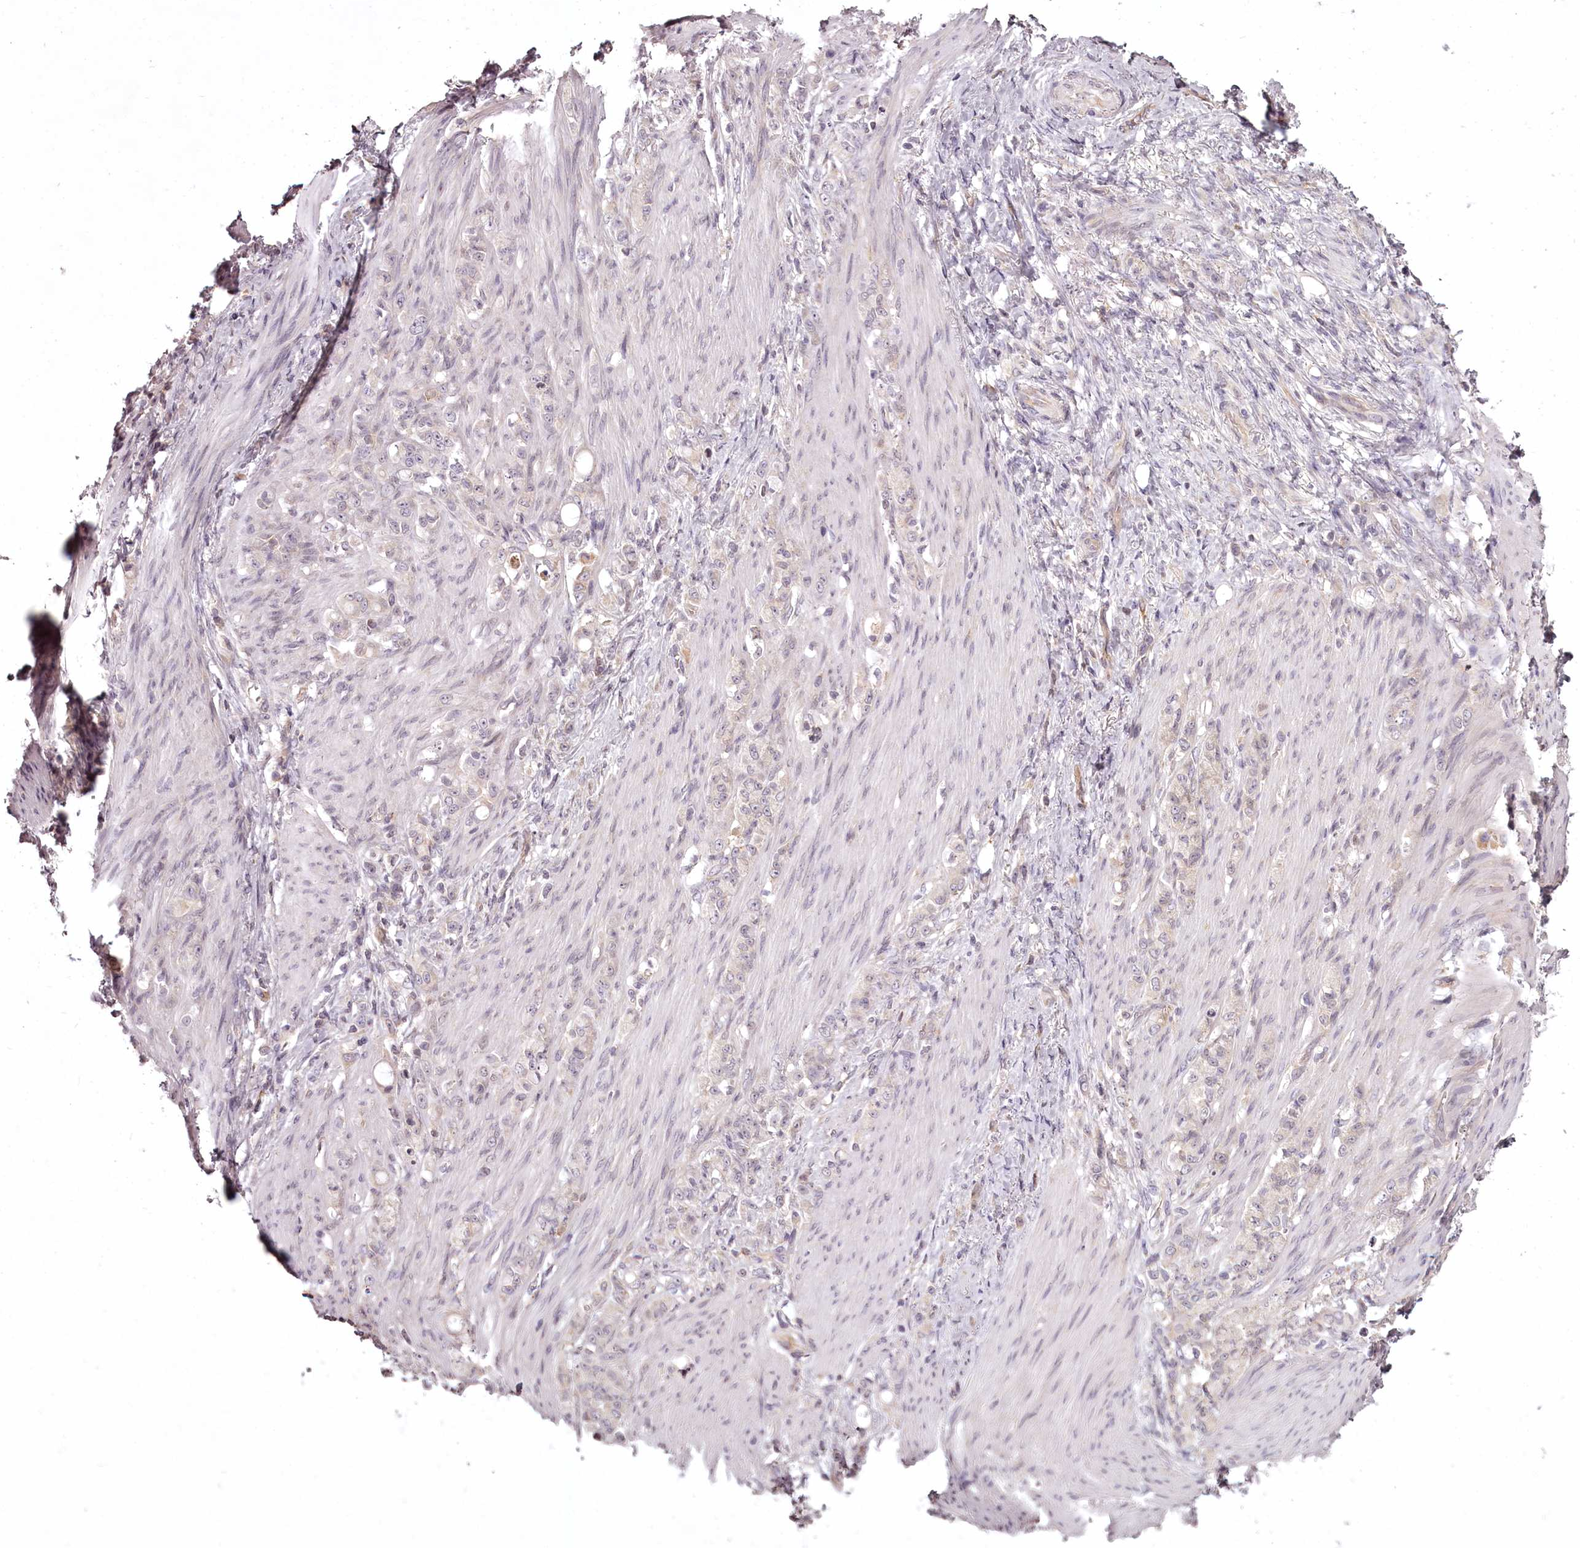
{"staining": {"intensity": "negative", "quantity": "none", "location": "none"}, "tissue": "stomach cancer", "cell_type": "Tumor cells", "image_type": "cancer", "snomed": [{"axis": "morphology", "description": "Adenocarcinoma, NOS"}, {"axis": "topography", "description": "Stomach"}], "caption": "This is an immunohistochemistry (IHC) image of human stomach cancer. There is no positivity in tumor cells.", "gene": "CCDC92", "patient": {"sex": "female", "age": 79}}